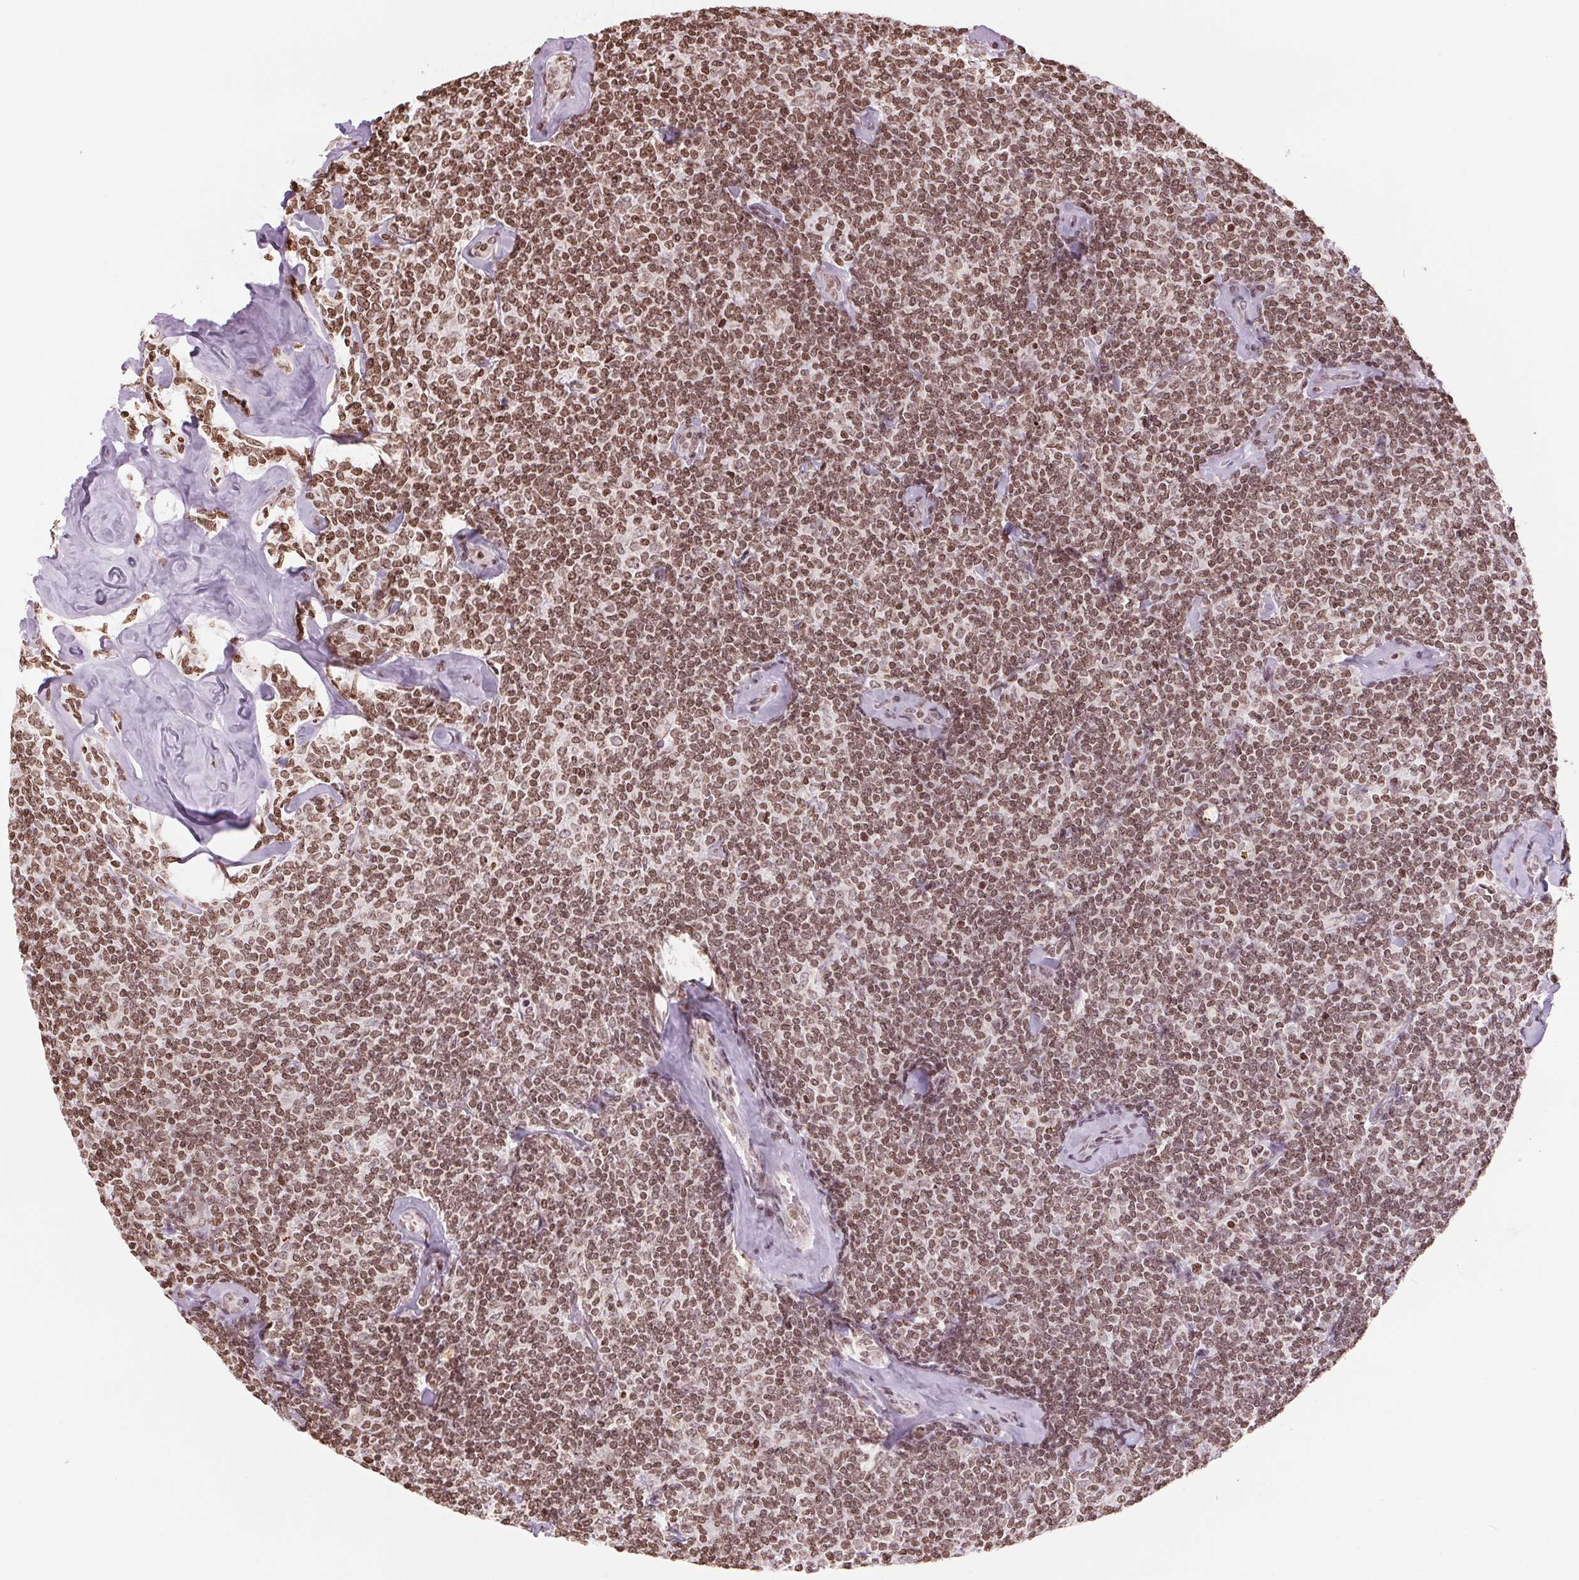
{"staining": {"intensity": "moderate", "quantity": ">75%", "location": "nuclear"}, "tissue": "lymphoma", "cell_type": "Tumor cells", "image_type": "cancer", "snomed": [{"axis": "morphology", "description": "Malignant lymphoma, non-Hodgkin's type, Low grade"}, {"axis": "topography", "description": "Lymph node"}], "caption": "This photomicrograph reveals malignant lymphoma, non-Hodgkin's type (low-grade) stained with IHC to label a protein in brown. The nuclear of tumor cells show moderate positivity for the protein. Nuclei are counter-stained blue.", "gene": "SMIM12", "patient": {"sex": "female", "age": 56}}